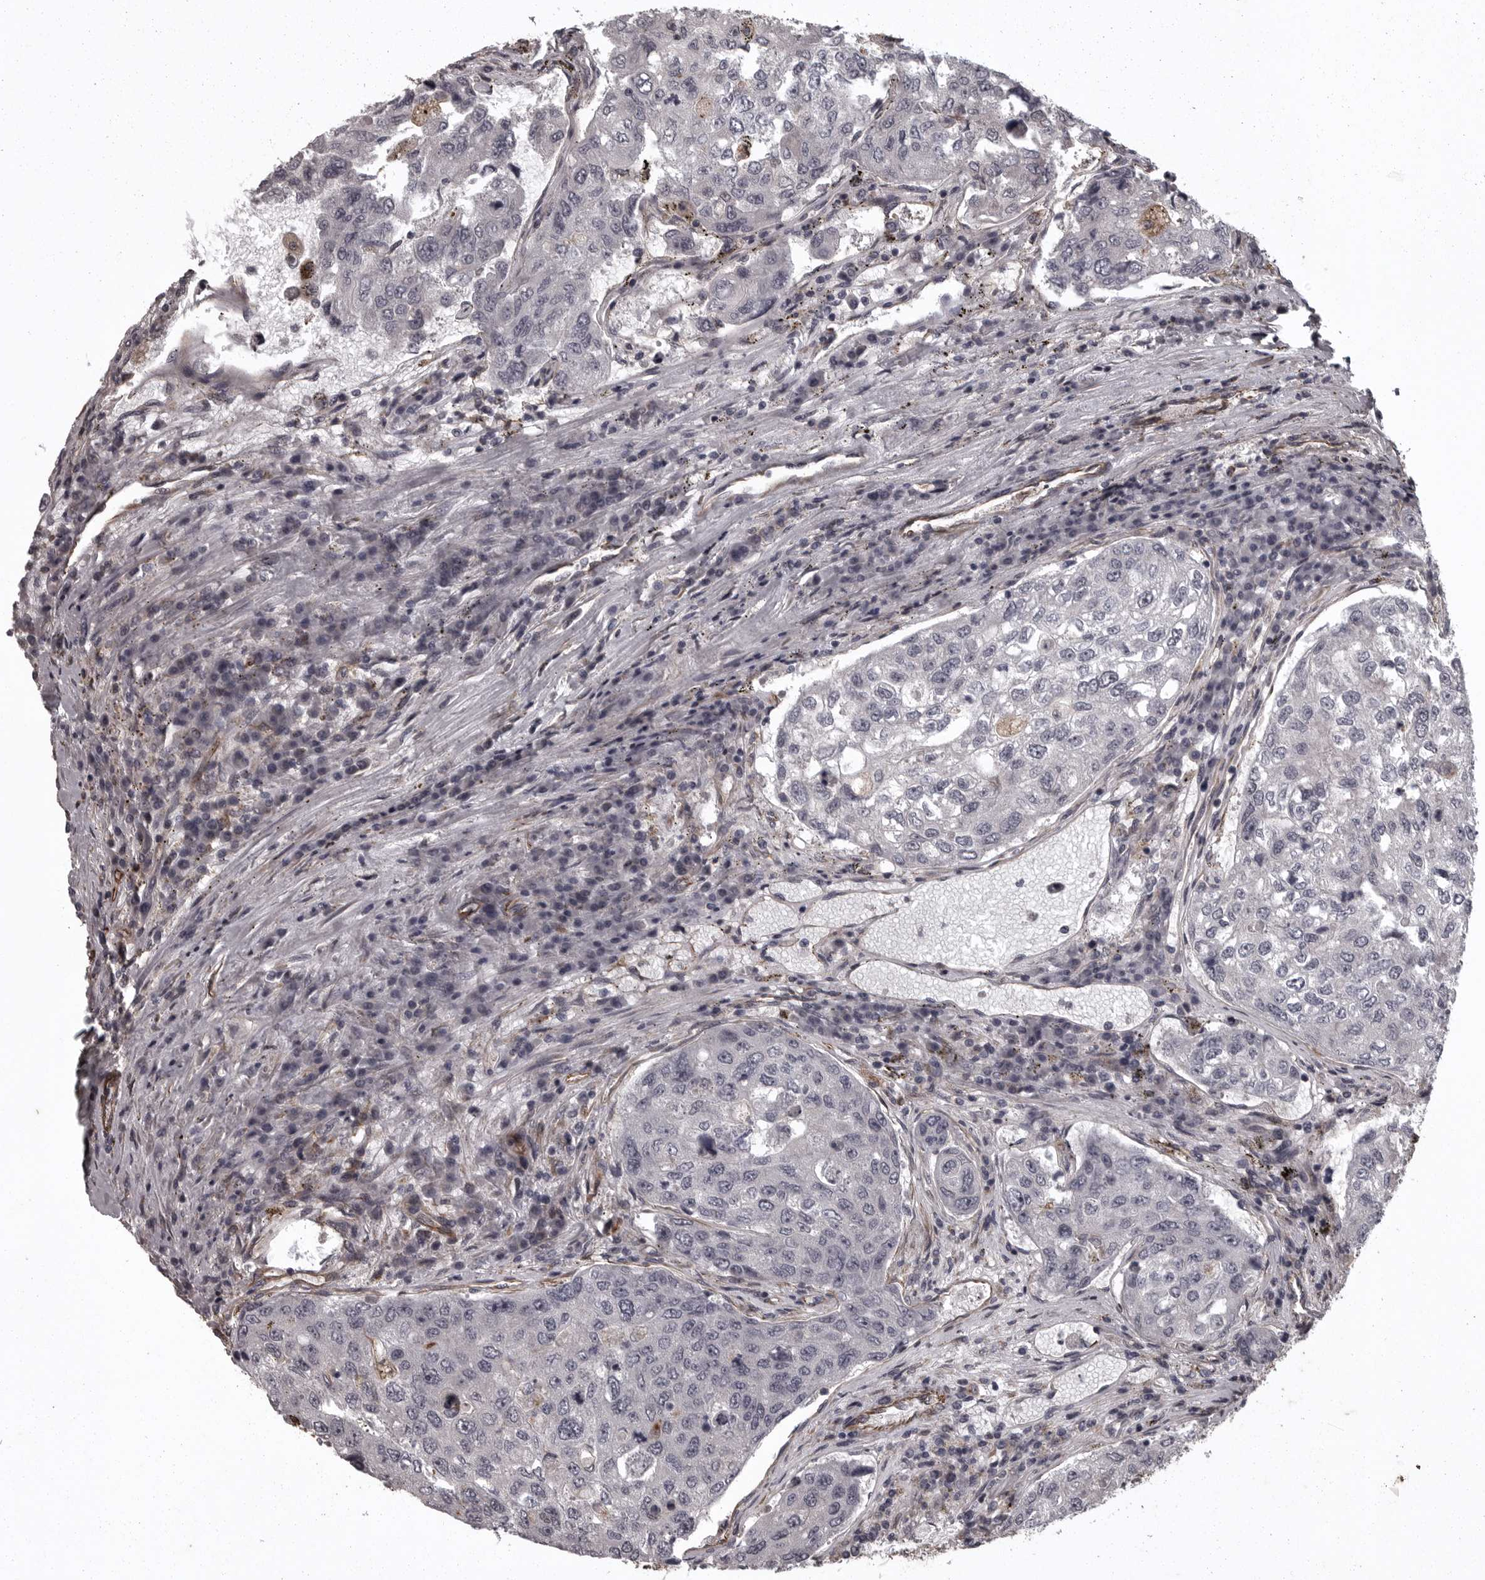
{"staining": {"intensity": "negative", "quantity": "none", "location": "none"}, "tissue": "urothelial cancer", "cell_type": "Tumor cells", "image_type": "cancer", "snomed": [{"axis": "morphology", "description": "Urothelial carcinoma, High grade"}, {"axis": "topography", "description": "Lymph node"}, {"axis": "topography", "description": "Urinary bladder"}], "caption": "High power microscopy micrograph of an IHC micrograph of urothelial cancer, revealing no significant expression in tumor cells. The staining was performed using DAB to visualize the protein expression in brown, while the nuclei were stained in blue with hematoxylin (Magnification: 20x).", "gene": "FAAP100", "patient": {"sex": "male", "age": 51}}